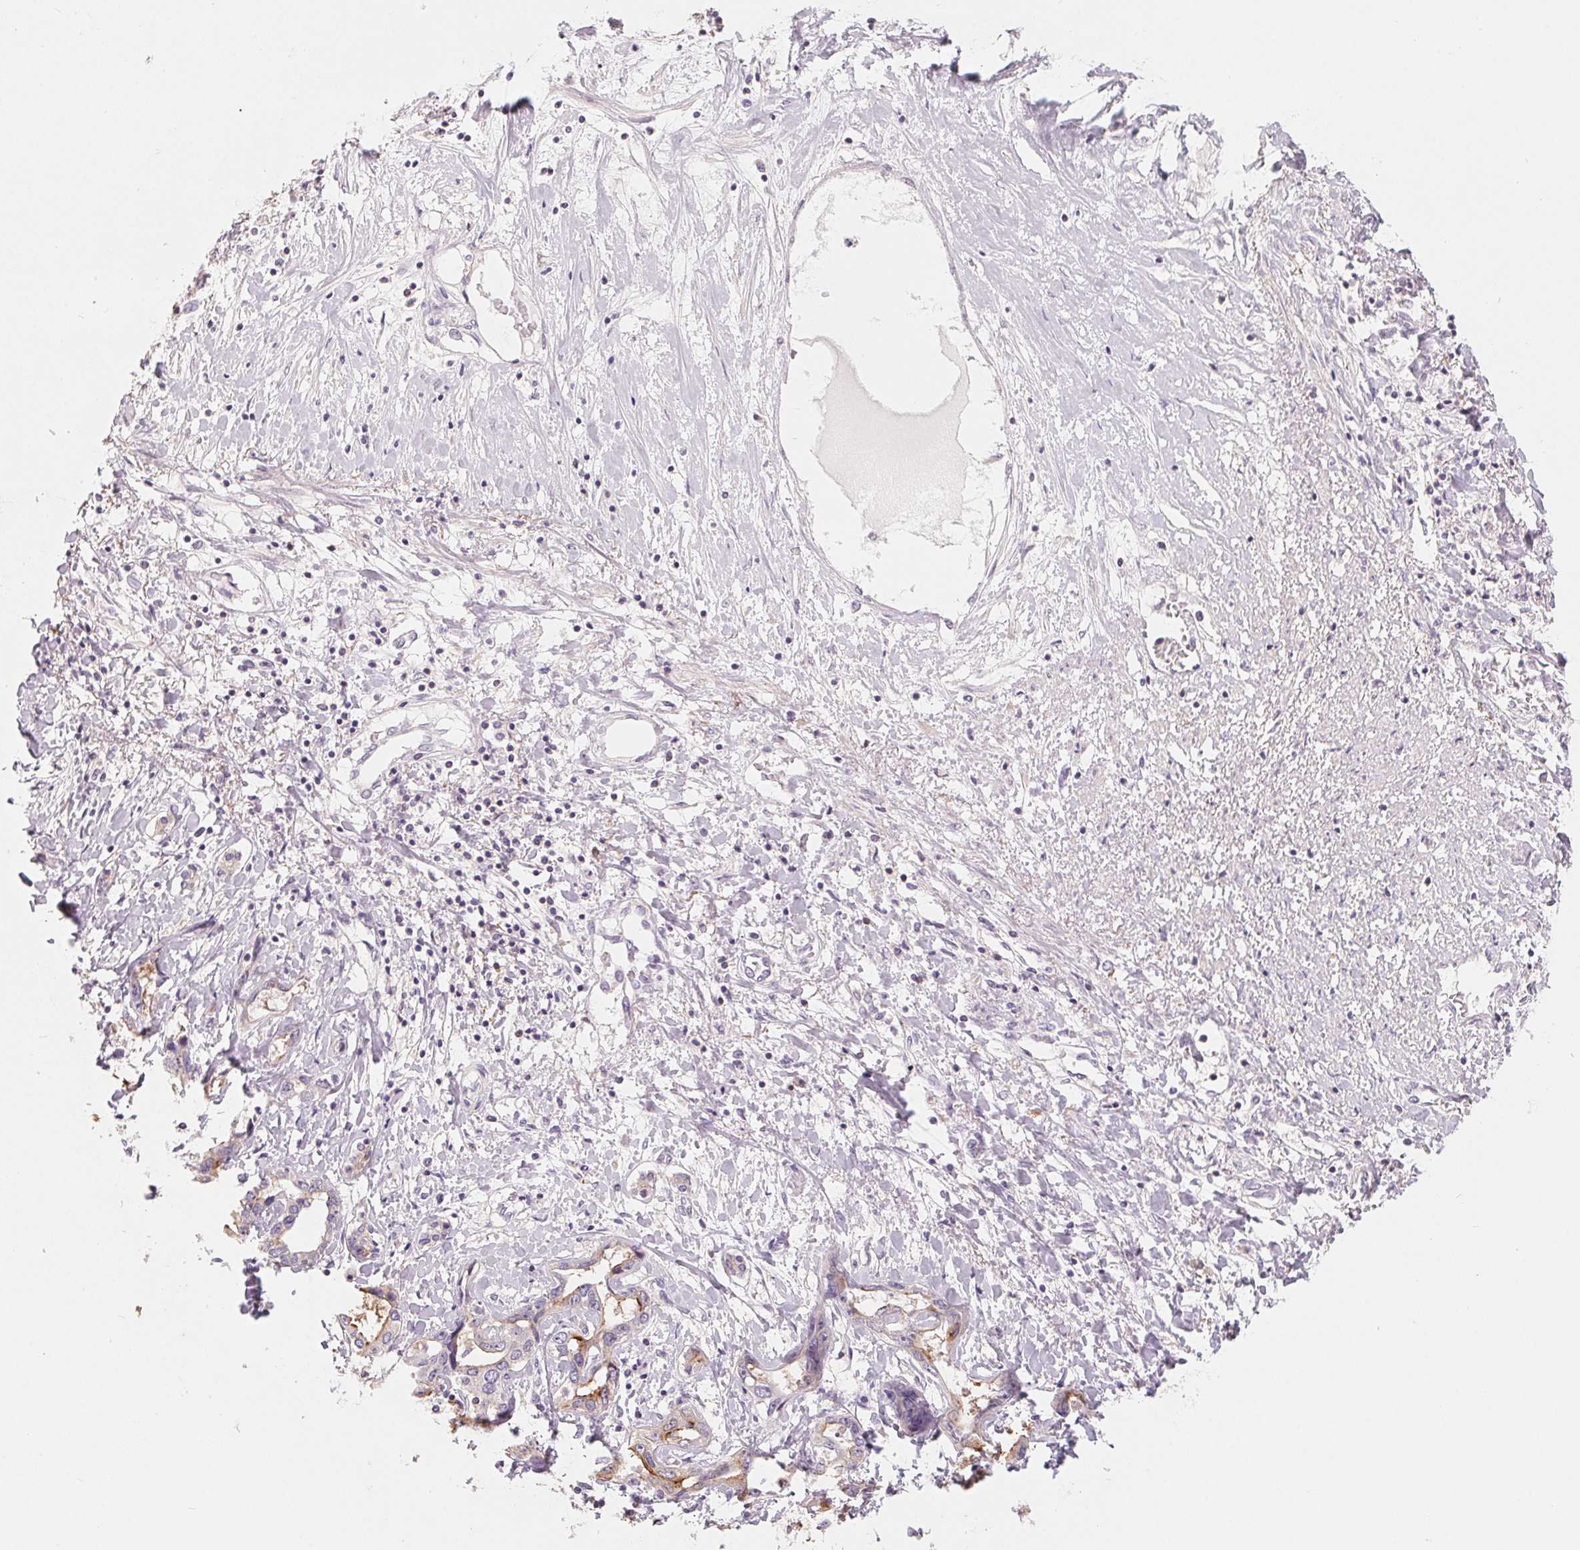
{"staining": {"intensity": "negative", "quantity": "none", "location": "none"}, "tissue": "liver cancer", "cell_type": "Tumor cells", "image_type": "cancer", "snomed": [{"axis": "morphology", "description": "Cholangiocarcinoma"}, {"axis": "topography", "description": "Liver"}], "caption": "Immunohistochemical staining of human liver cancer displays no significant staining in tumor cells.", "gene": "VTCN1", "patient": {"sex": "male", "age": 59}}